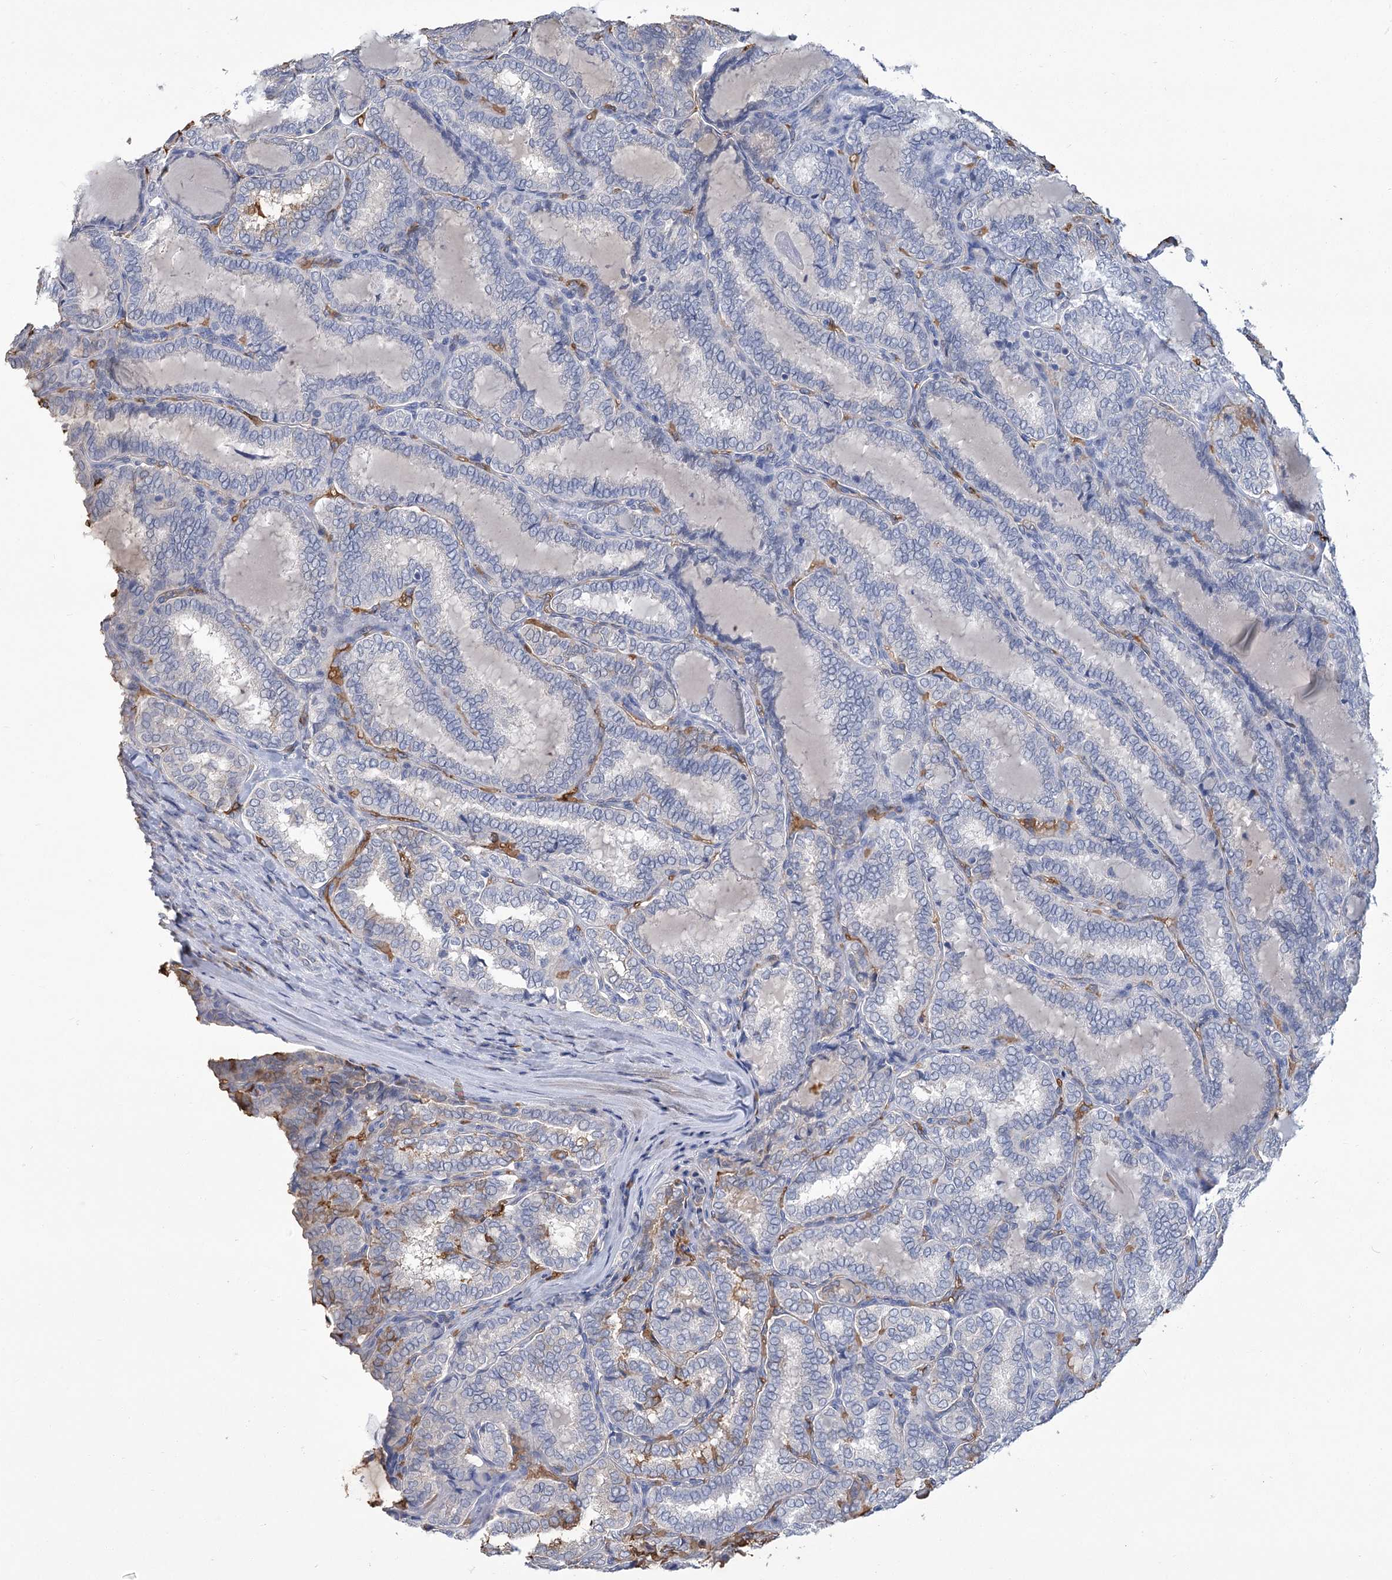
{"staining": {"intensity": "negative", "quantity": "none", "location": "none"}, "tissue": "thyroid cancer", "cell_type": "Tumor cells", "image_type": "cancer", "snomed": [{"axis": "morphology", "description": "Normal tissue, NOS"}, {"axis": "morphology", "description": "Papillary adenocarcinoma, NOS"}, {"axis": "topography", "description": "Thyroid gland"}], "caption": "This is an IHC photomicrograph of thyroid cancer. There is no expression in tumor cells.", "gene": "HBA1", "patient": {"sex": "female", "age": 30}}